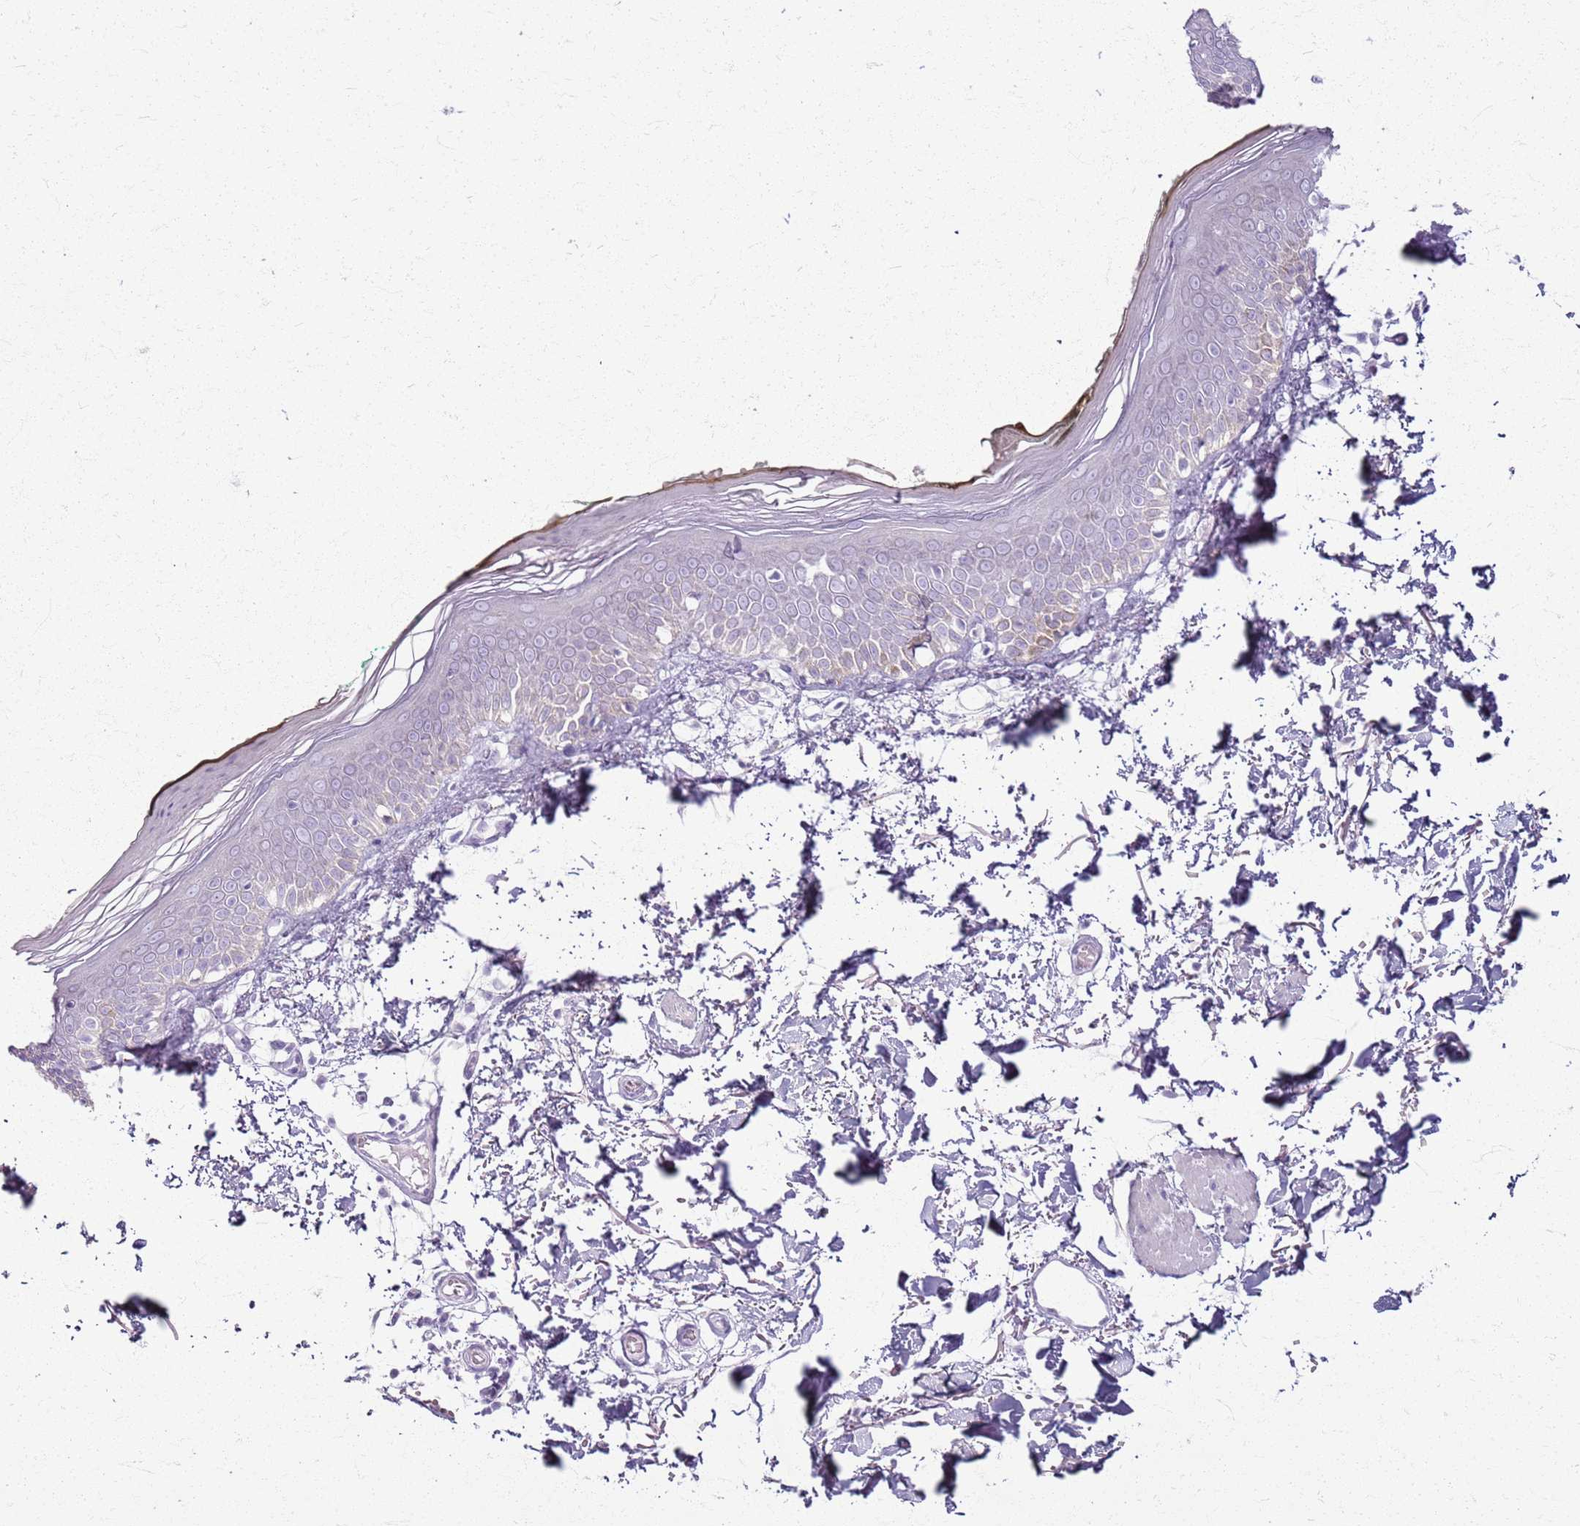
{"staining": {"intensity": "negative", "quantity": "none", "location": "none"}, "tissue": "skin", "cell_type": "Fibroblasts", "image_type": "normal", "snomed": [{"axis": "morphology", "description": "Normal tissue, NOS"}, {"axis": "topography", "description": "Skin"}], "caption": "This image is of benign skin stained with immunohistochemistry (IHC) to label a protein in brown with the nuclei are counter-stained blue. There is no expression in fibroblasts. (Brightfield microscopy of DAB immunohistochemistry (IHC) at high magnification).", "gene": "CSRP3", "patient": {"sex": "male", "age": 62}}